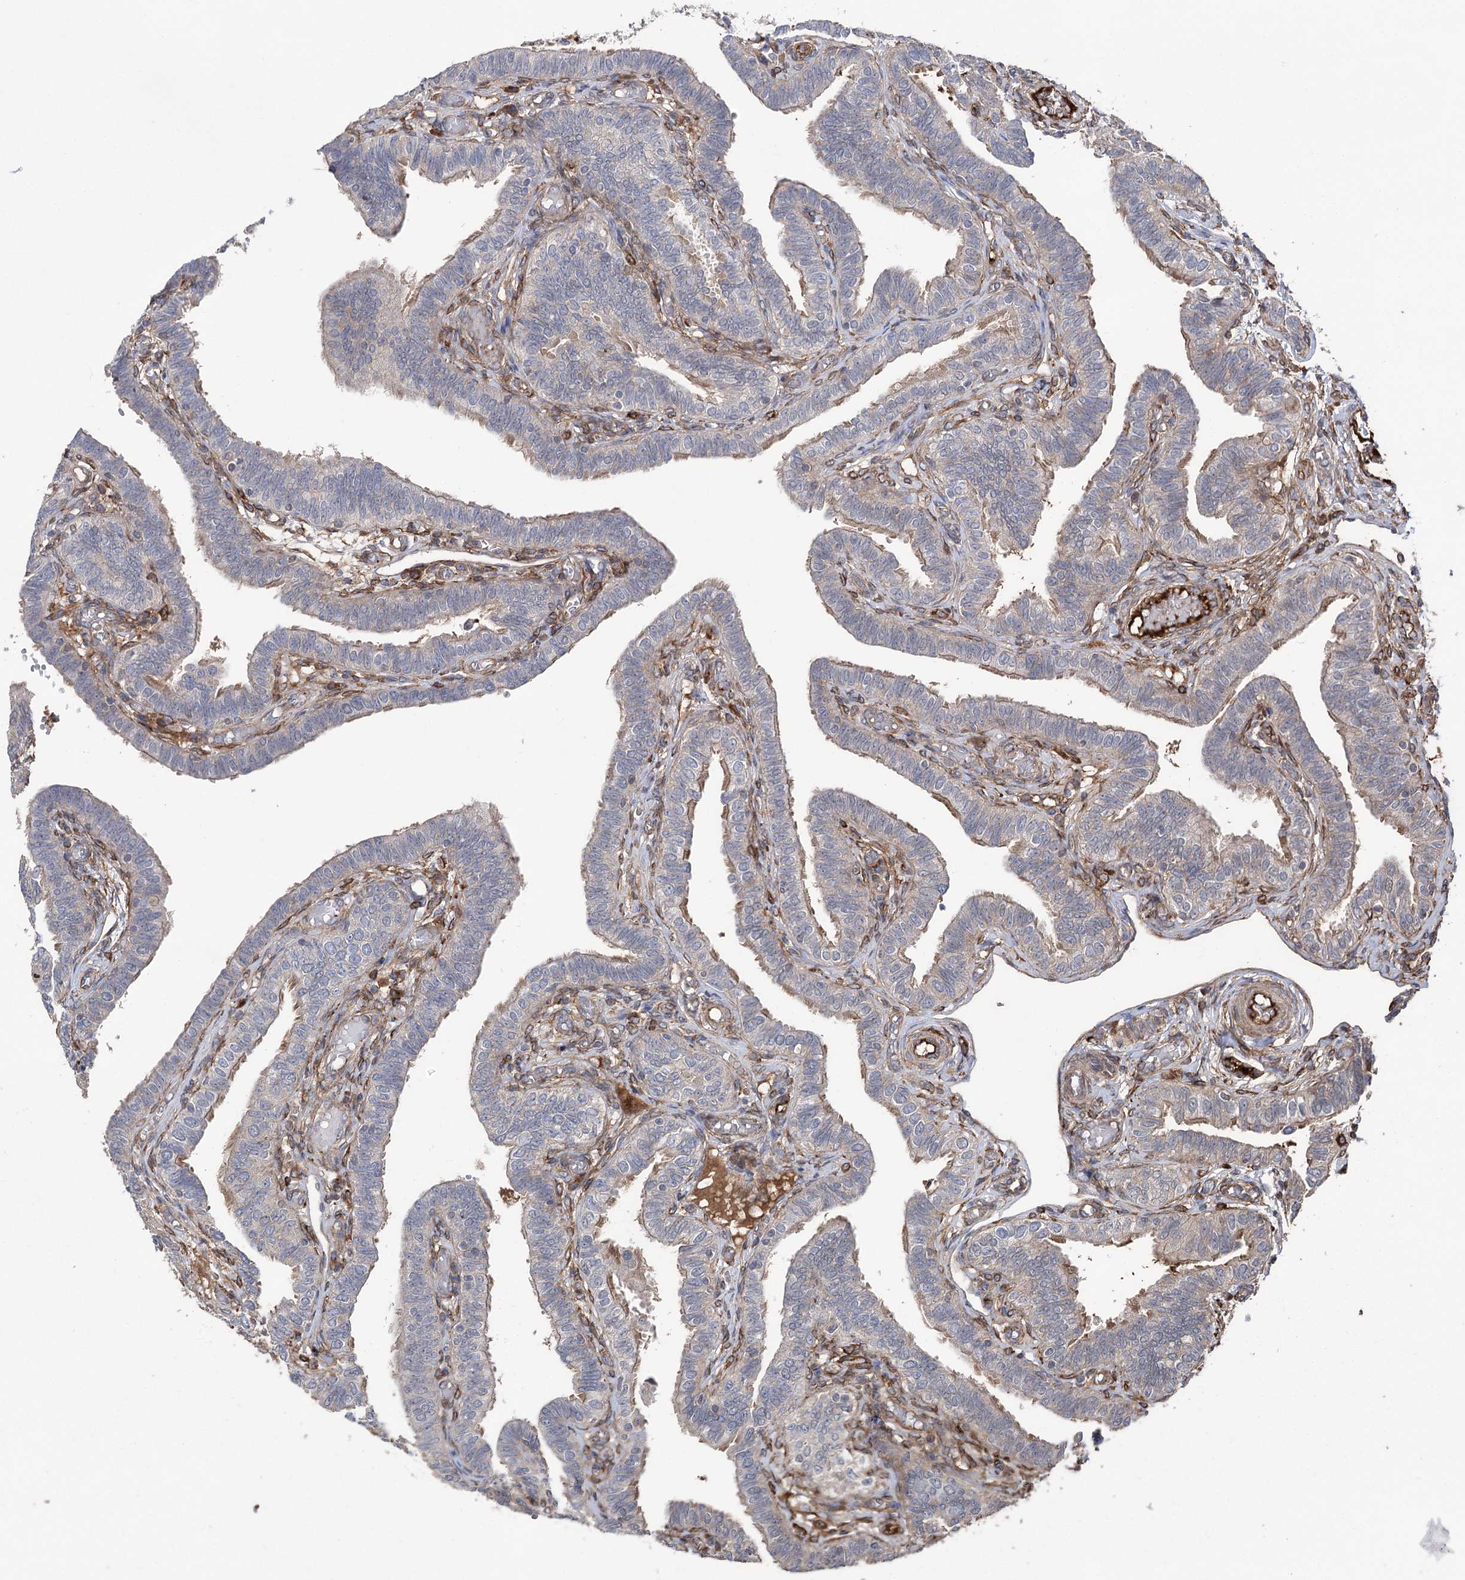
{"staining": {"intensity": "moderate", "quantity": "25%-75%", "location": "cytoplasmic/membranous"}, "tissue": "fallopian tube", "cell_type": "Glandular cells", "image_type": "normal", "snomed": [{"axis": "morphology", "description": "Normal tissue, NOS"}, {"axis": "topography", "description": "Fallopian tube"}], "caption": "Glandular cells demonstrate medium levels of moderate cytoplasmic/membranous staining in approximately 25%-75% of cells in benign human fallopian tube.", "gene": "OTUD1", "patient": {"sex": "female", "age": 39}}